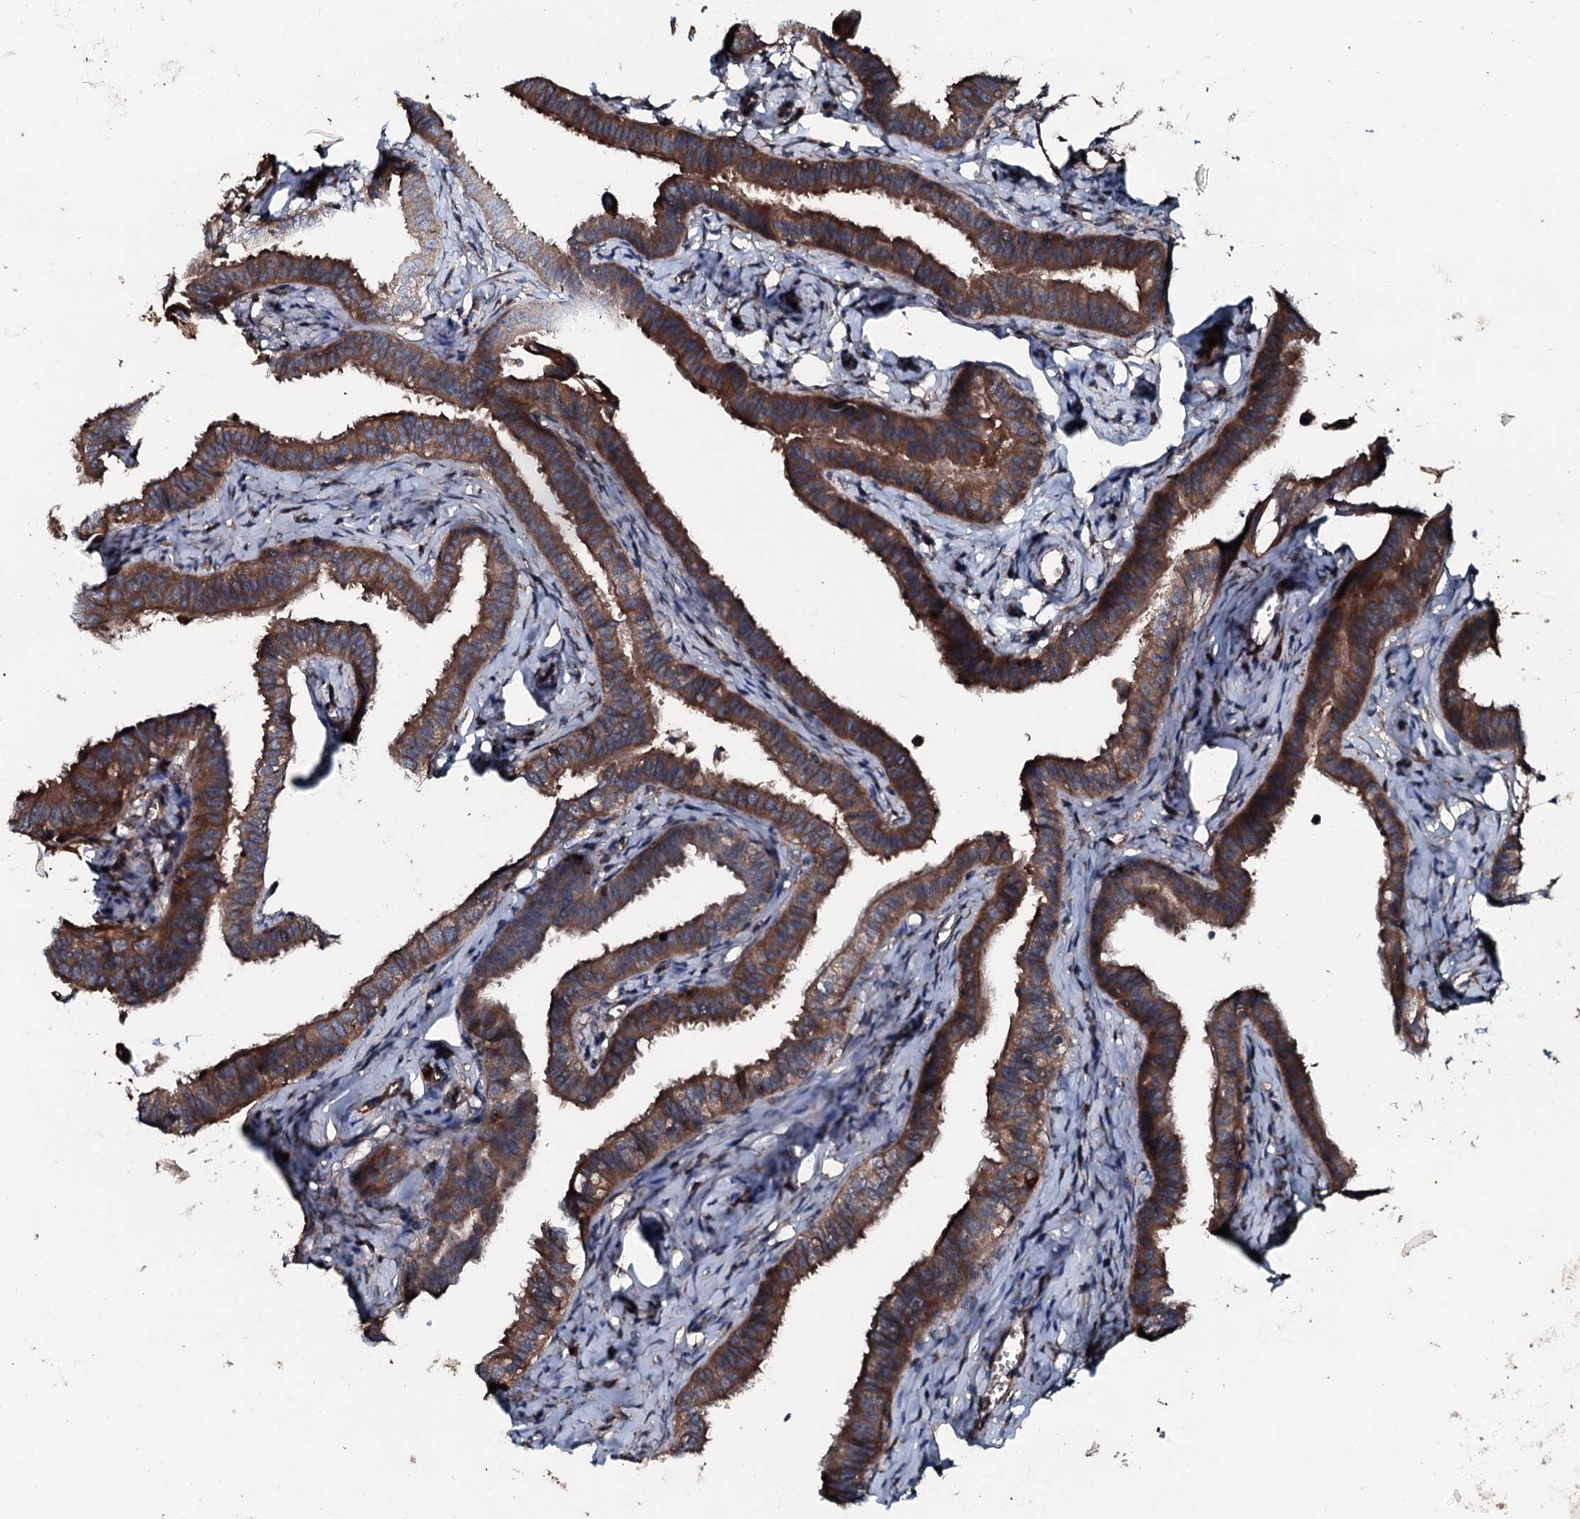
{"staining": {"intensity": "strong", "quantity": ">75%", "location": "cytoplasmic/membranous"}, "tissue": "fallopian tube", "cell_type": "Glandular cells", "image_type": "normal", "snomed": [{"axis": "morphology", "description": "Normal tissue, NOS"}, {"axis": "morphology", "description": "Carcinoma, NOS"}, {"axis": "topography", "description": "Fallopian tube"}, {"axis": "topography", "description": "Ovary"}], "caption": "DAB immunohistochemical staining of normal fallopian tube demonstrates strong cytoplasmic/membranous protein positivity in approximately >75% of glandular cells.", "gene": "AARS1", "patient": {"sex": "female", "age": 59}}